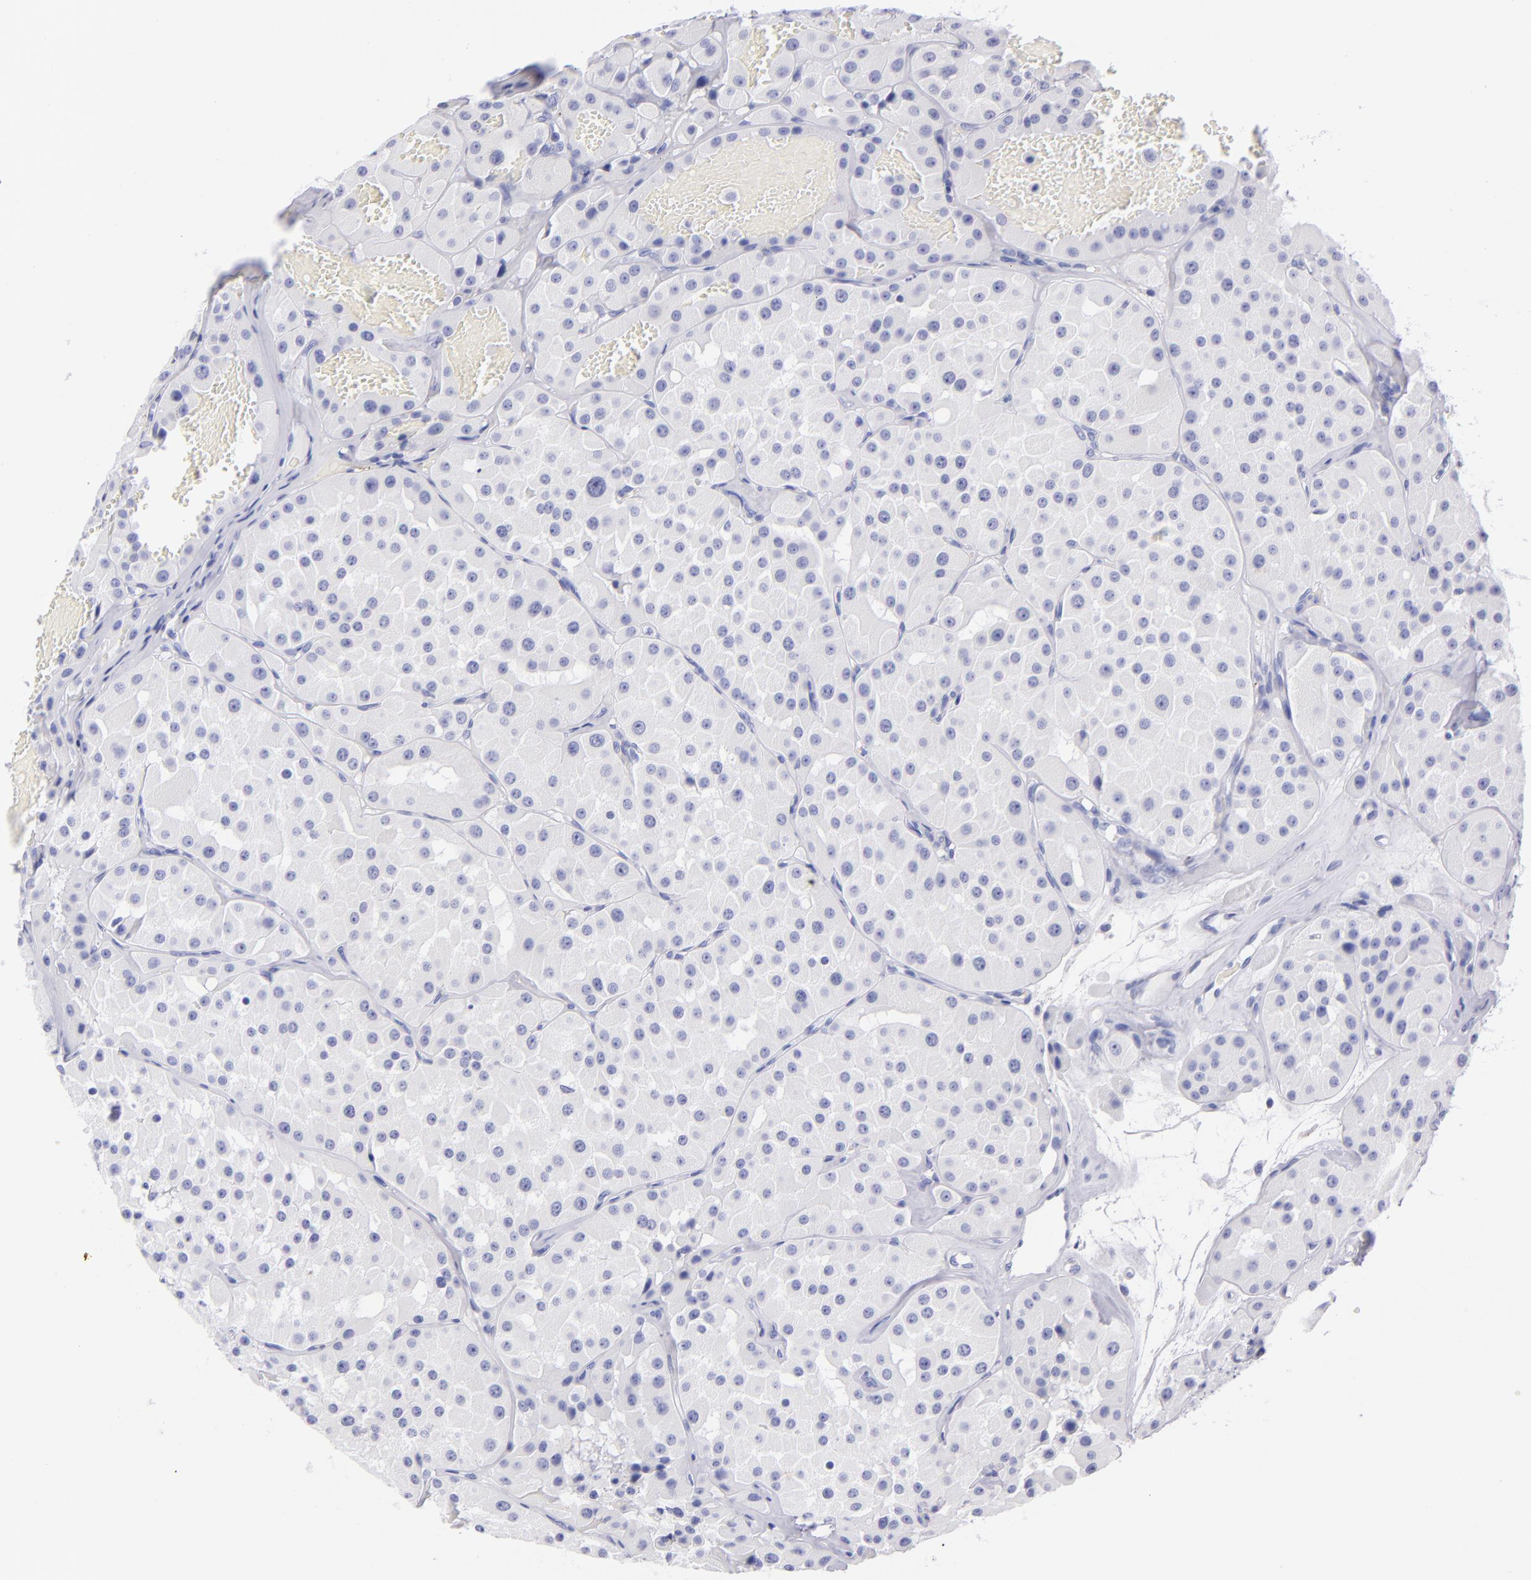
{"staining": {"intensity": "negative", "quantity": "none", "location": "none"}, "tissue": "renal cancer", "cell_type": "Tumor cells", "image_type": "cancer", "snomed": [{"axis": "morphology", "description": "Adenocarcinoma, uncertain malignant potential"}, {"axis": "topography", "description": "Kidney"}], "caption": "Immunohistochemistry histopathology image of neoplastic tissue: human renal cancer stained with DAB displays no significant protein staining in tumor cells.", "gene": "PRPH", "patient": {"sex": "male", "age": 63}}